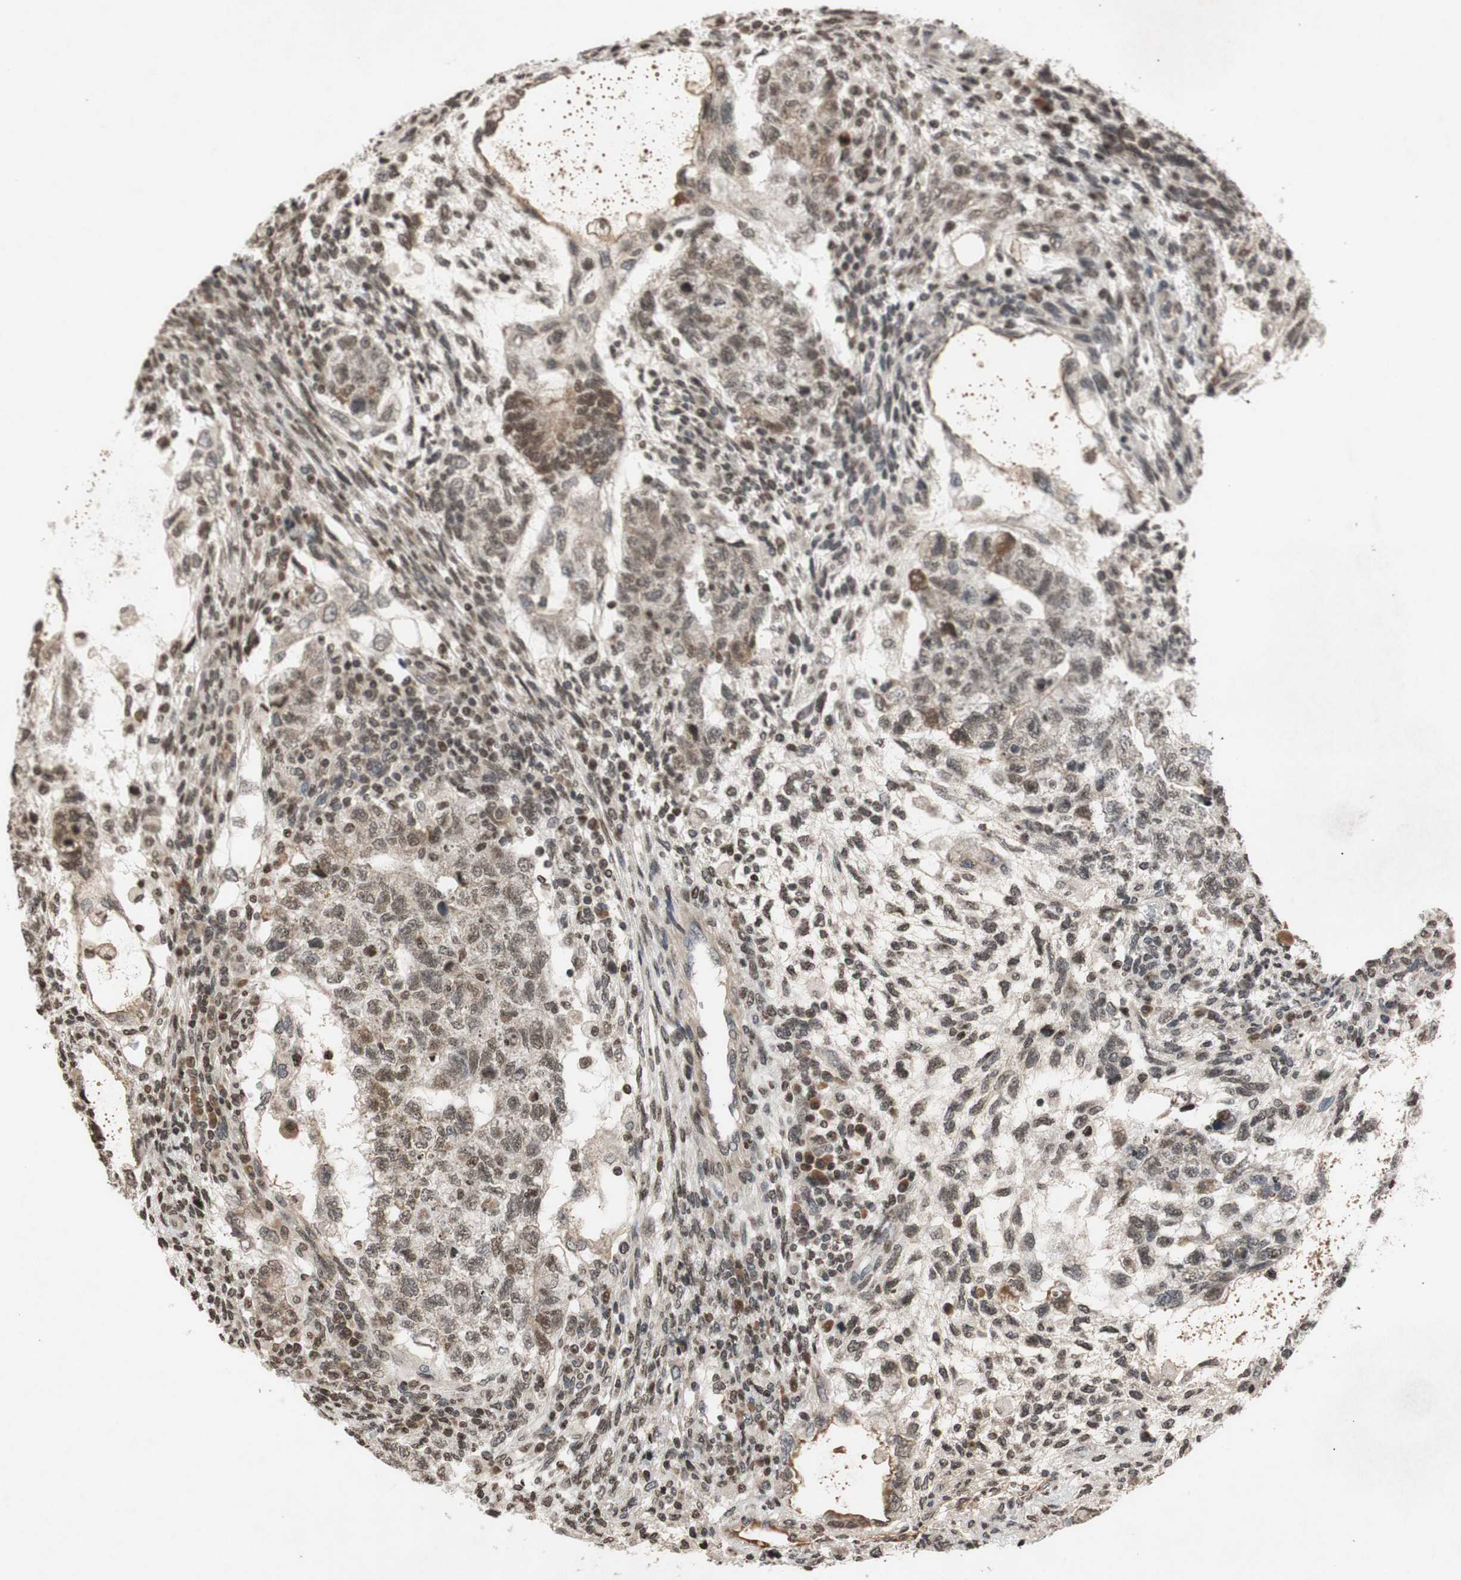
{"staining": {"intensity": "weak", "quantity": ">75%", "location": "cytoplasmic/membranous,nuclear"}, "tissue": "testis cancer", "cell_type": "Tumor cells", "image_type": "cancer", "snomed": [{"axis": "morphology", "description": "Normal tissue, NOS"}, {"axis": "morphology", "description": "Carcinoma, Embryonal, NOS"}, {"axis": "topography", "description": "Testis"}], "caption": "This image exhibits immunohistochemistry (IHC) staining of testis cancer, with low weak cytoplasmic/membranous and nuclear positivity in about >75% of tumor cells.", "gene": "MCM6", "patient": {"sex": "male", "age": 36}}